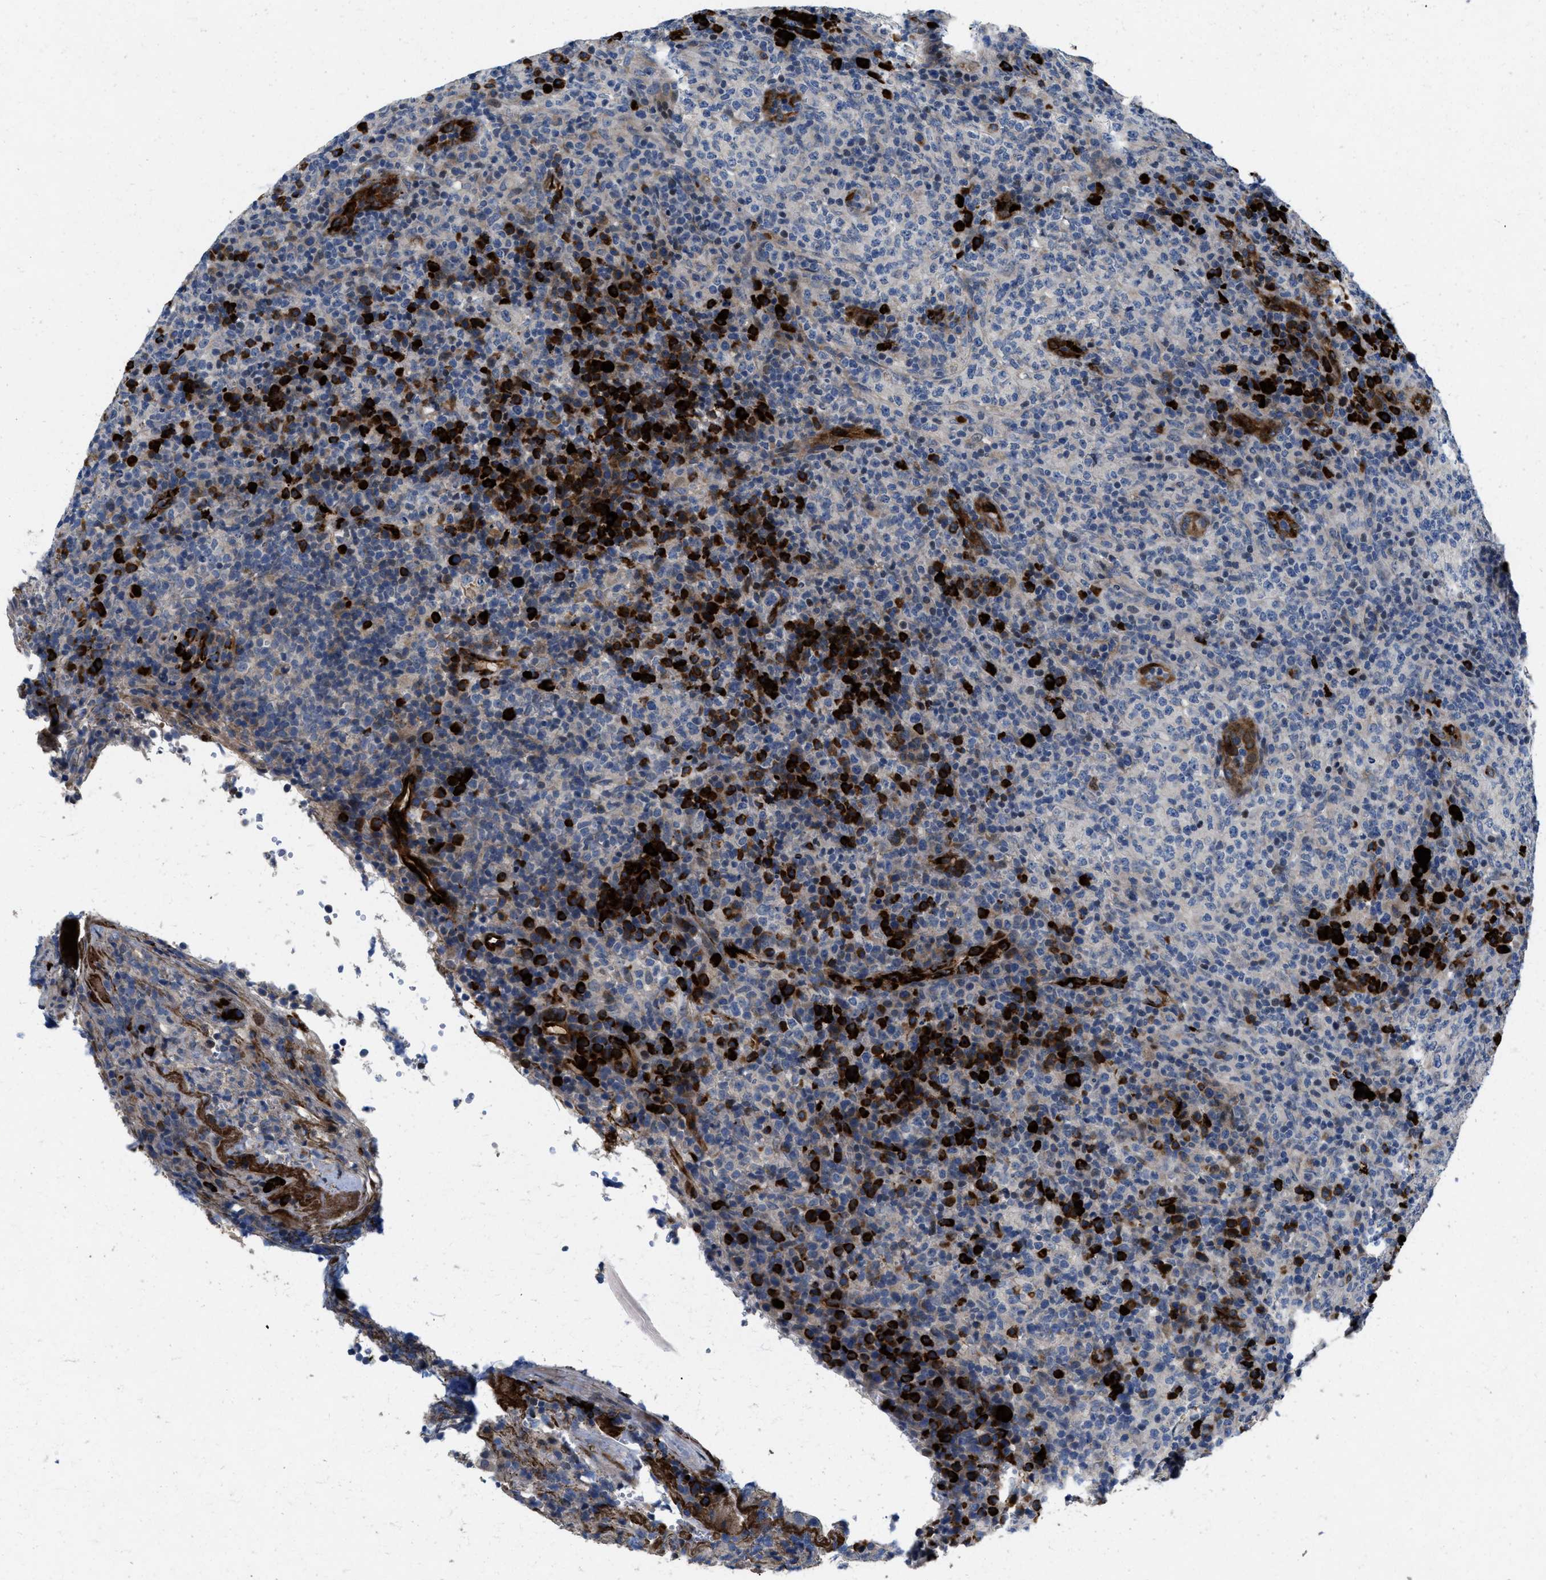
{"staining": {"intensity": "negative", "quantity": "none", "location": "none"}, "tissue": "lymphoma", "cell_type": "Tumor cells", "image_type": "cancer", "snomed": [{"axis": "morphology", "description": "Malignant lymphoma, non-Hodgkin's type, High grade"}, {"axis": "topography", "description": "Lymph node"}], "caption": "DAB immunohistochemical staining of human lymphoma displays no significant positivity in tumor cells. (DAB (3,3'-diaminobenzidine) immunohistochemistry (IHC) with hematoxylin counter stain).", "gene": "HSPA12B", "patient": {"sex": "female", "age": 76}}